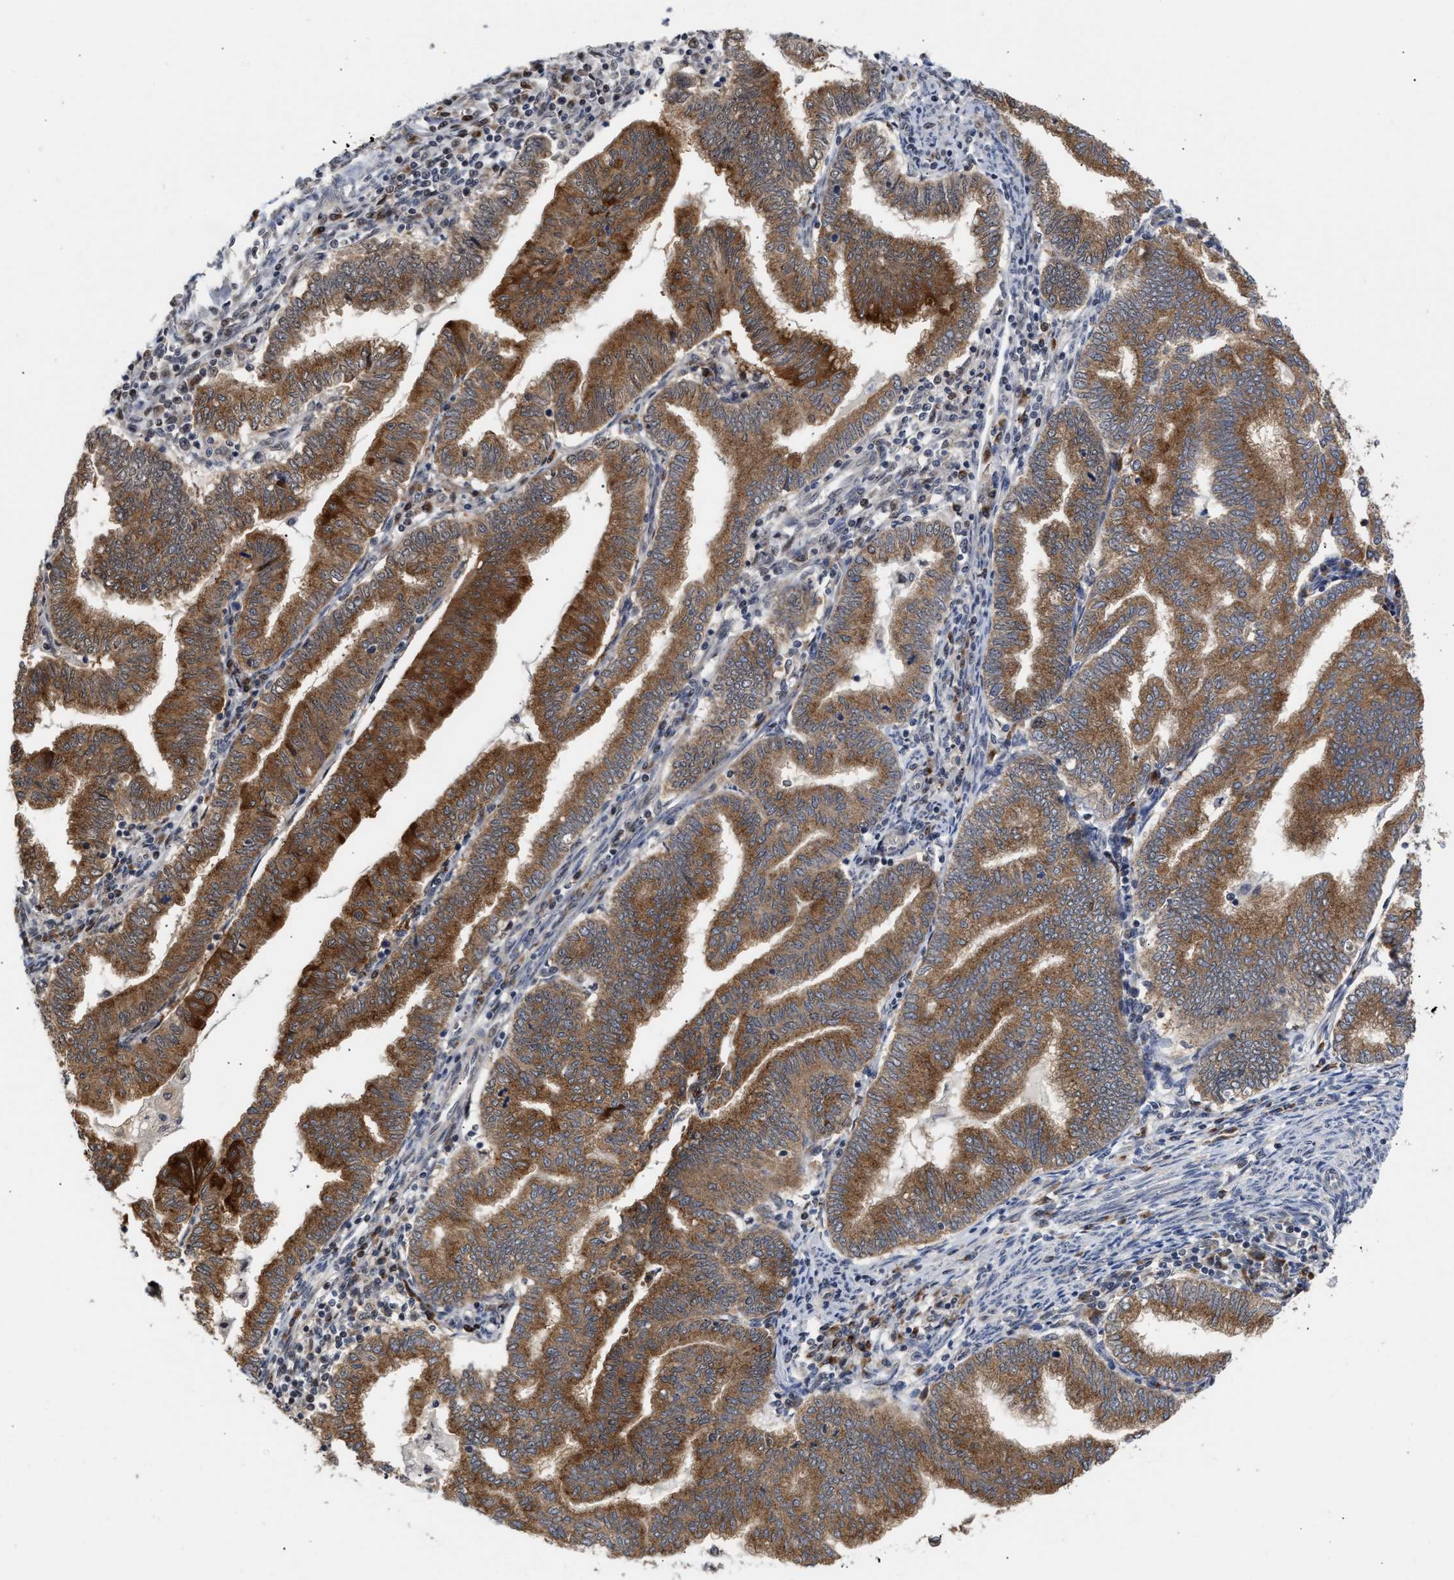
{"staining": {"intensity": "strong", "quantity": ">75%", "location": "cytoplasmic/membranous"}, "tissue": "endometrial cancer", "cell_type": "Tumor cells", "image_type": "cancer", "snomed": [{"axis": "morphology", "description": "Polyp, NOS"}, {"axis": "morphology", "description": "Adenocarcinoma, NOS"}, {"axis": "morphology", "description": "Adenoma, NOS"}, {"axis": "topography", "description": "Endometrium"}], "caption": "Strong cytoplasmic/membranous expression is appreciated in approximately >75% of tumor cells in endometrial polyp.", "gene": "CLIP2", "patient": {"sex": "female", "age": 79}}